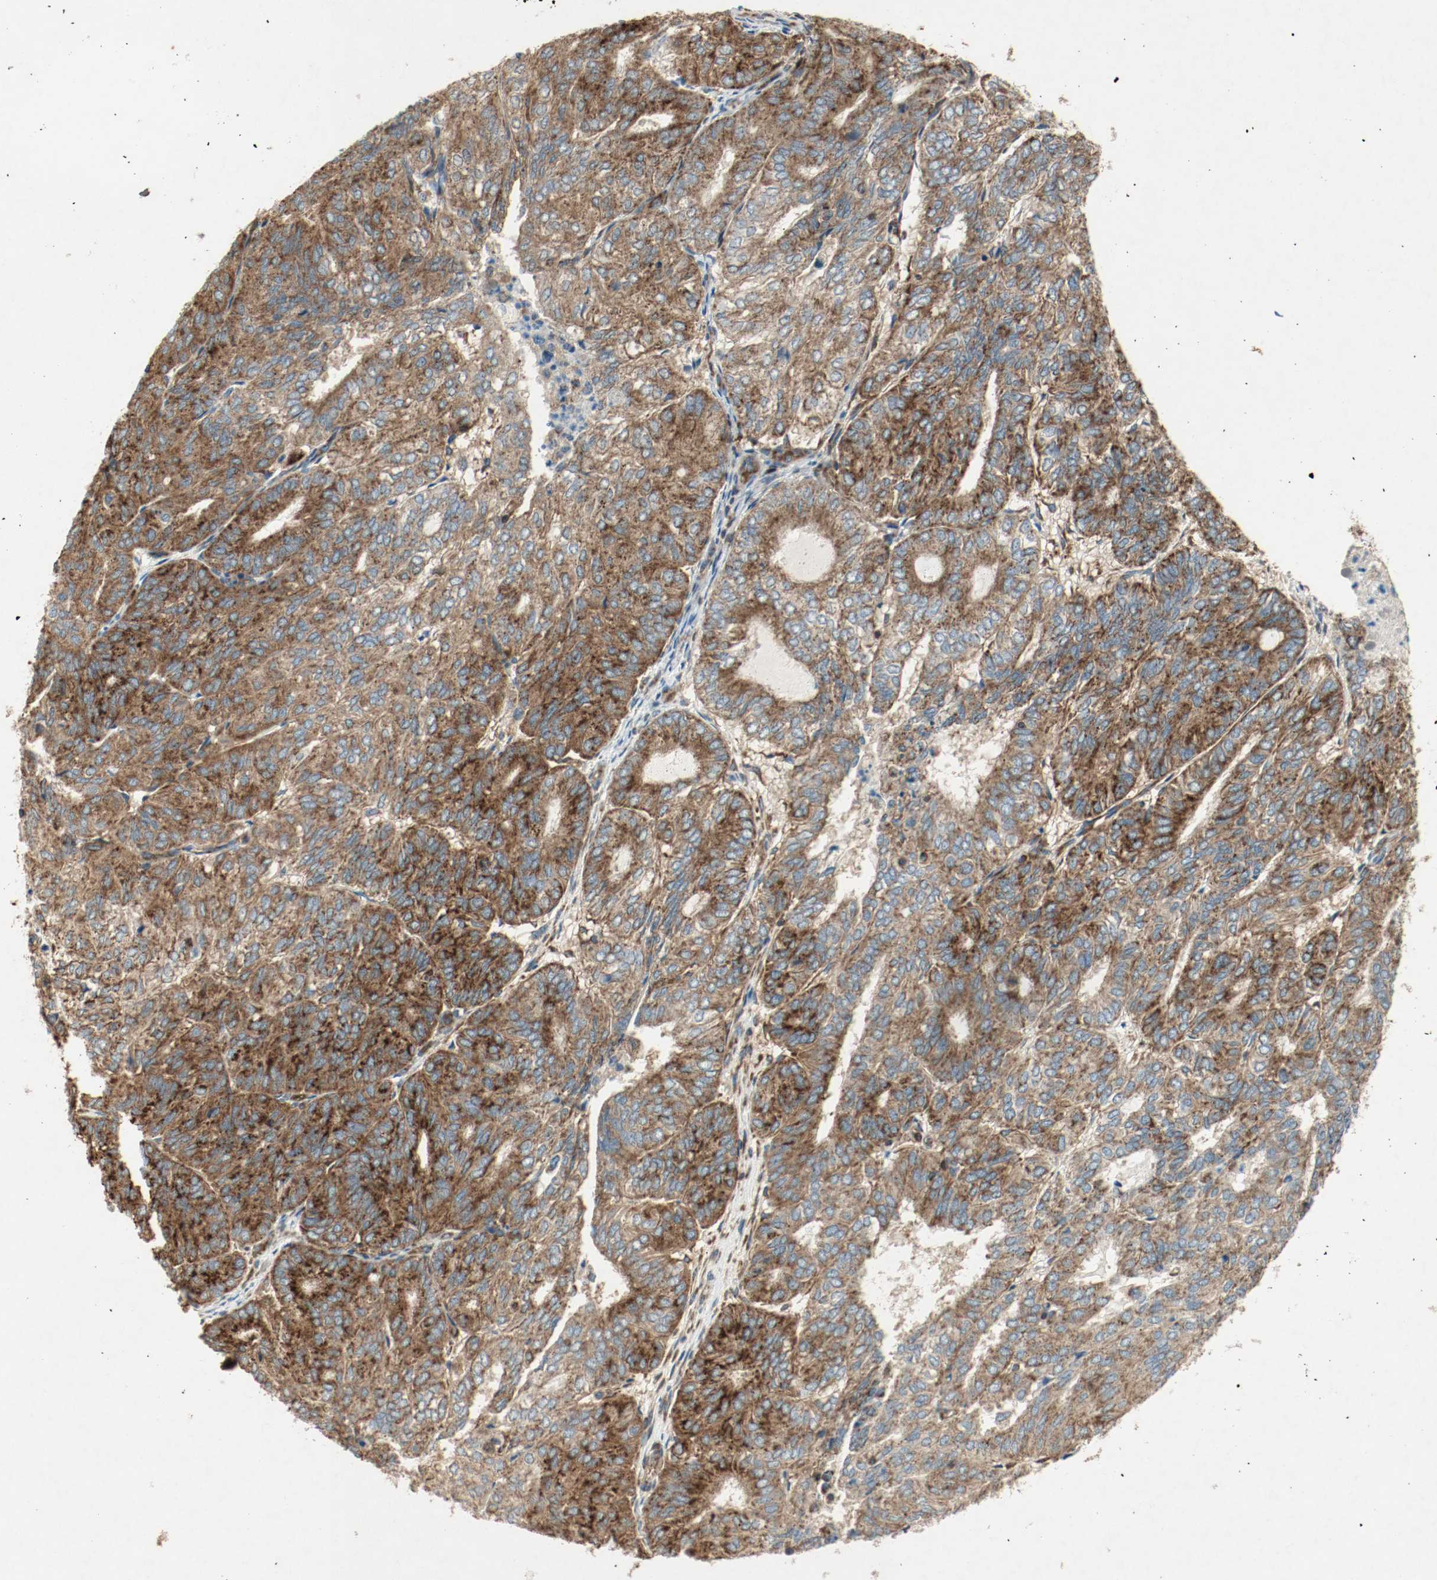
{"staining": {"intensity": "strong", "quantity": ">75%", "location": "cytoplasmic/membranous"}, "tissue": "endometrial cancer", "cell_type": "Tumor cells", "image_type": "cancer", "snomed": [{"axis": "morphology", "description": "Adenocarcinoma, NOS"}, {"axis": "topography", "description": "Uterus"}], "caption": "A brown stain highlights strong cytoplasmic/membranous positivity of a protein in human endometrial cancer tumor cells. (Stains: DAB (3,3'-diaminobenzidine) in brown, nuclei in blue, Microscopy: brightfield microscopy at high magnification).", "gene": "PLCG1", "patient": {"sex": "female", "age": 60}}